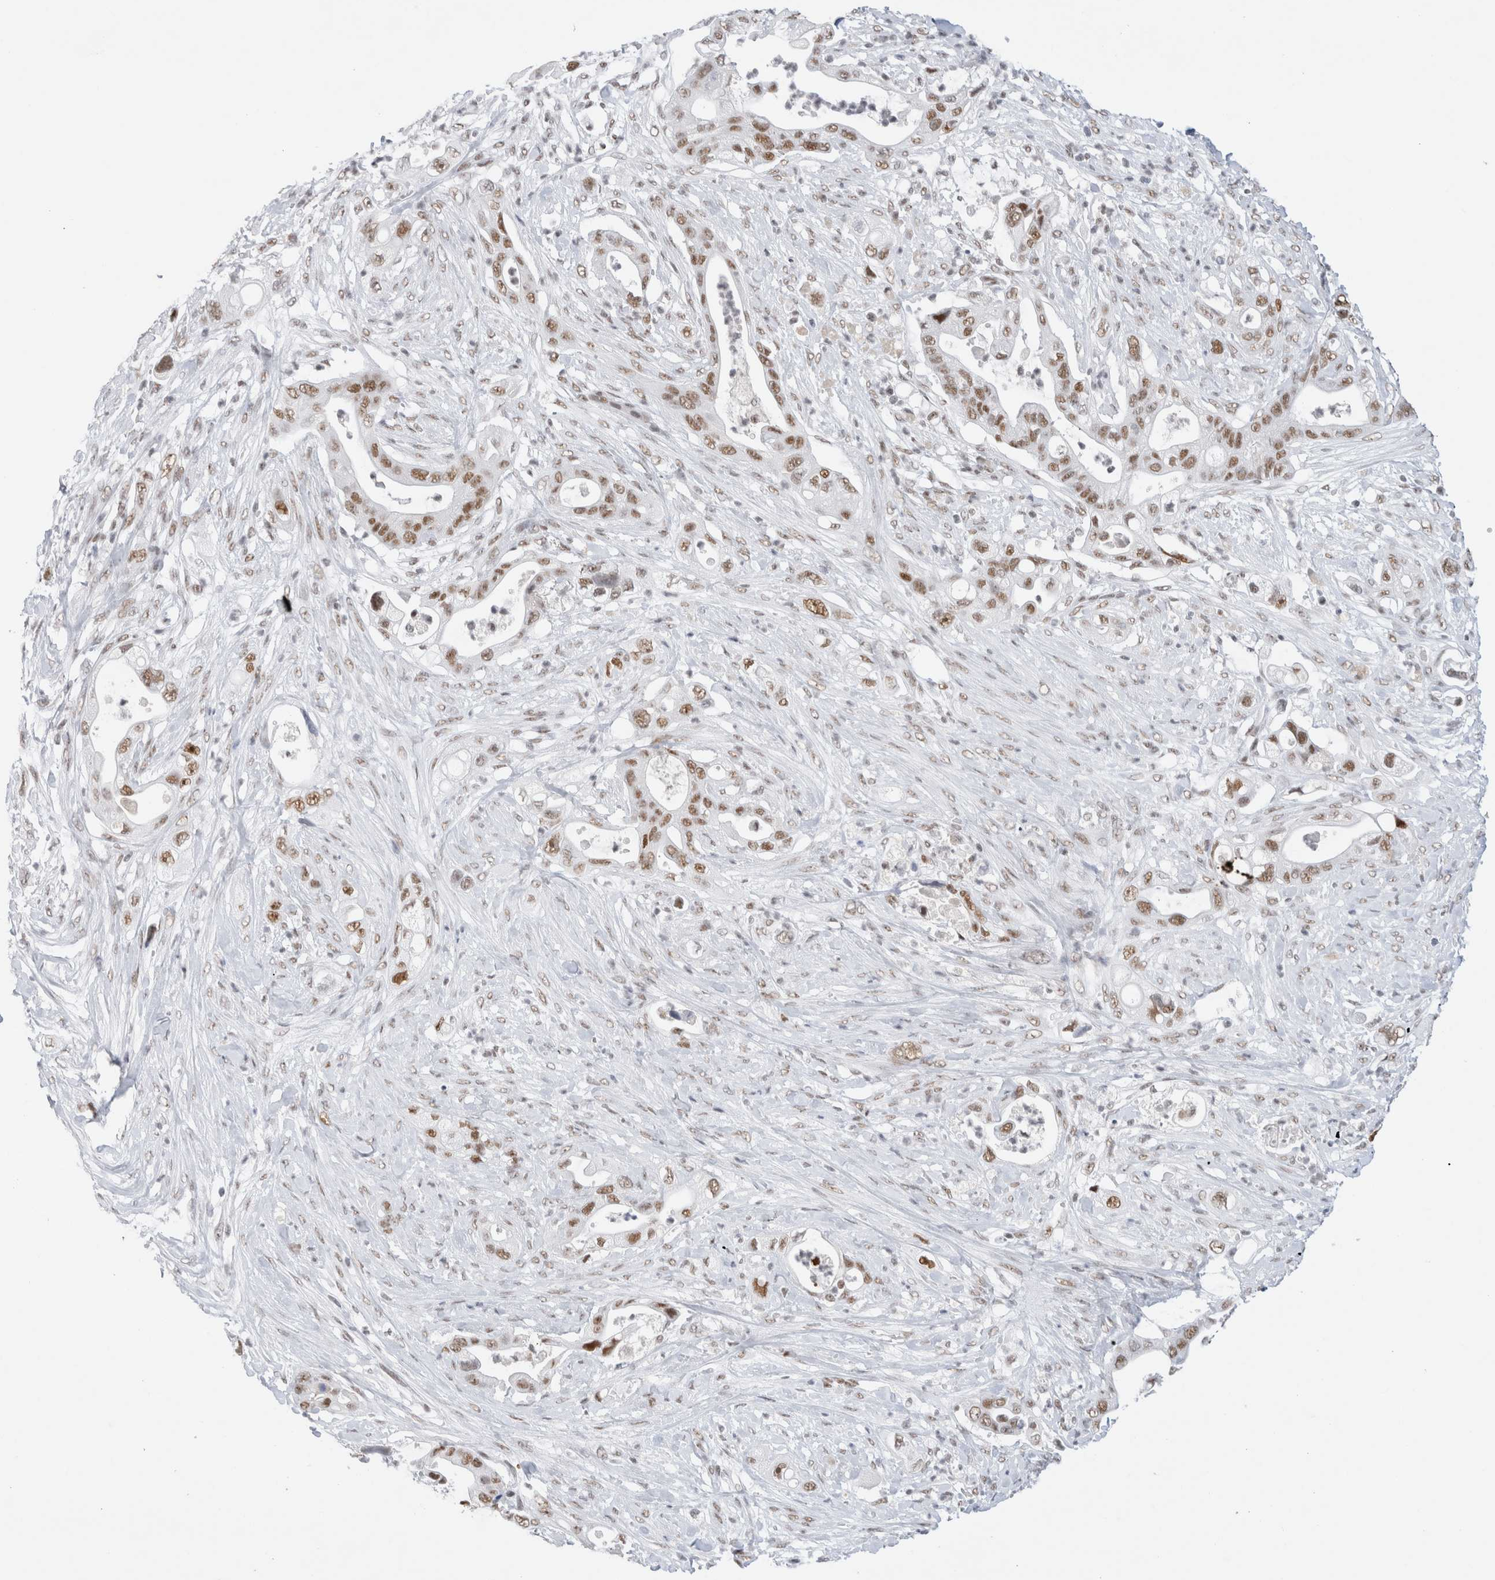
{"staining": {"intensity": "moderate", "quantity": ">75%", "location": "nuclear"}, "tissue": "pancreatic cancer", "cell_type": "Tumor cells", "image_type": "cancer", "snomed": [{"axis": "morphology", "description": "Adenocarcinoma, NOS"}, {"axis": "topography", "description": "Pancreas"}], "caption": "Protein expression analysis of adenocarcinoma (pancreatic) shows moderate nuclear positivity in about >75% of tumor cells.", "gene": "COPS7A", "patient": {"sex": "male", "age": 53}}